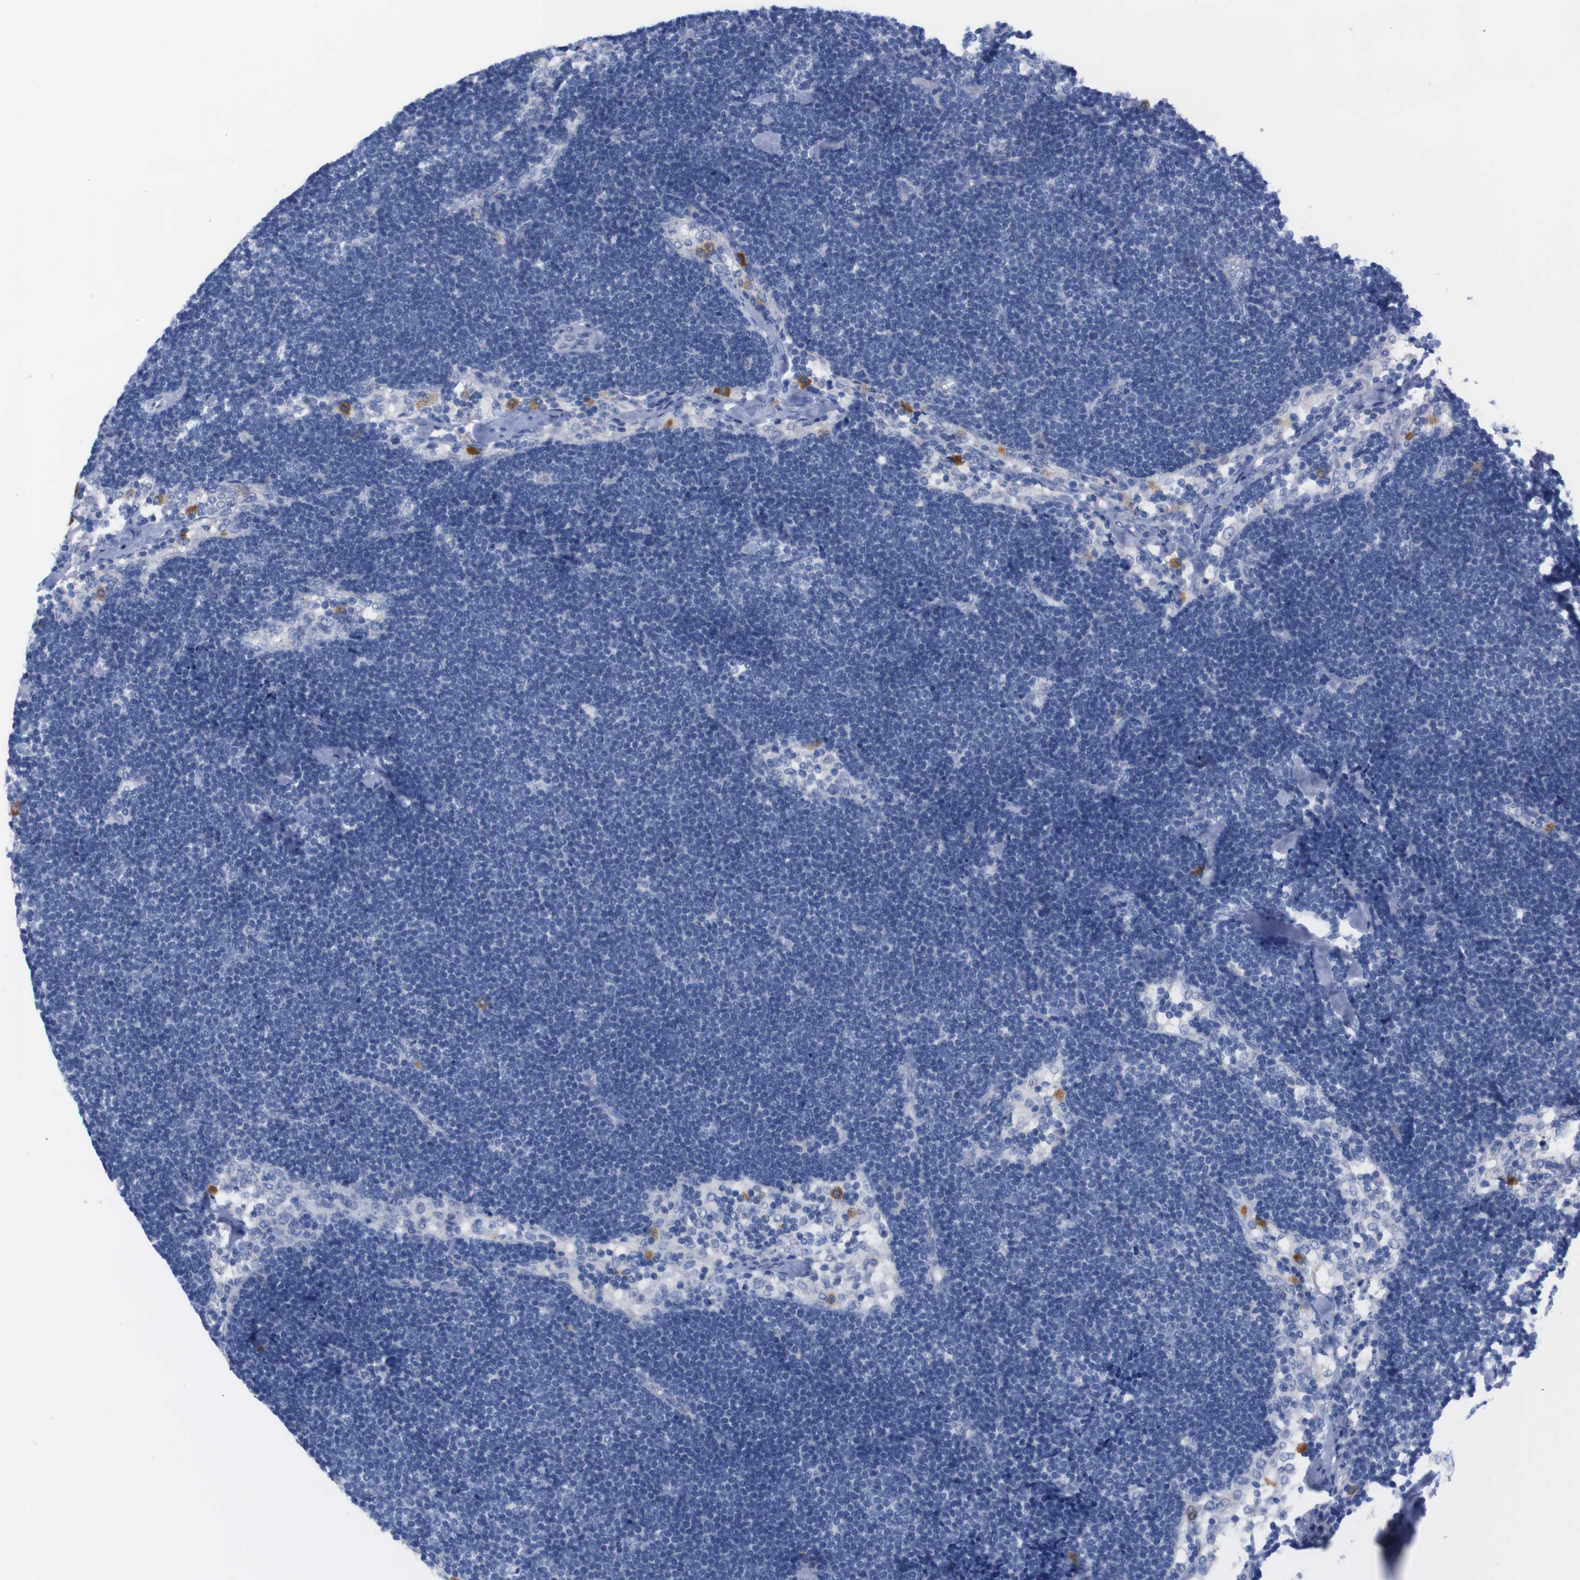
{"staining": {"intensity": "negative", "quantity": "none", "location": "none"}, "tissue": "lymph node", "cell_type": "Germinal center cells", "image_type": "normal", "snomed": [{"axis": "morphology", "description": "Normal tissue, NOS"}, {"axis": "topography", "description": "Lymph node"}], "caption": "This image is of unremarkable lymph node stained with immunohistochemistry to label a protein in brown with the nuclei are counter-stained blue. There is no positivity in germinal center cells. (Stains: DAB immunohistochemistry with hematoxylin counter stain, Microscopy: brightfield microscopy at high magnification).", "gene": "TMEM243", "patient": {"sex": "male", "age": 63}}